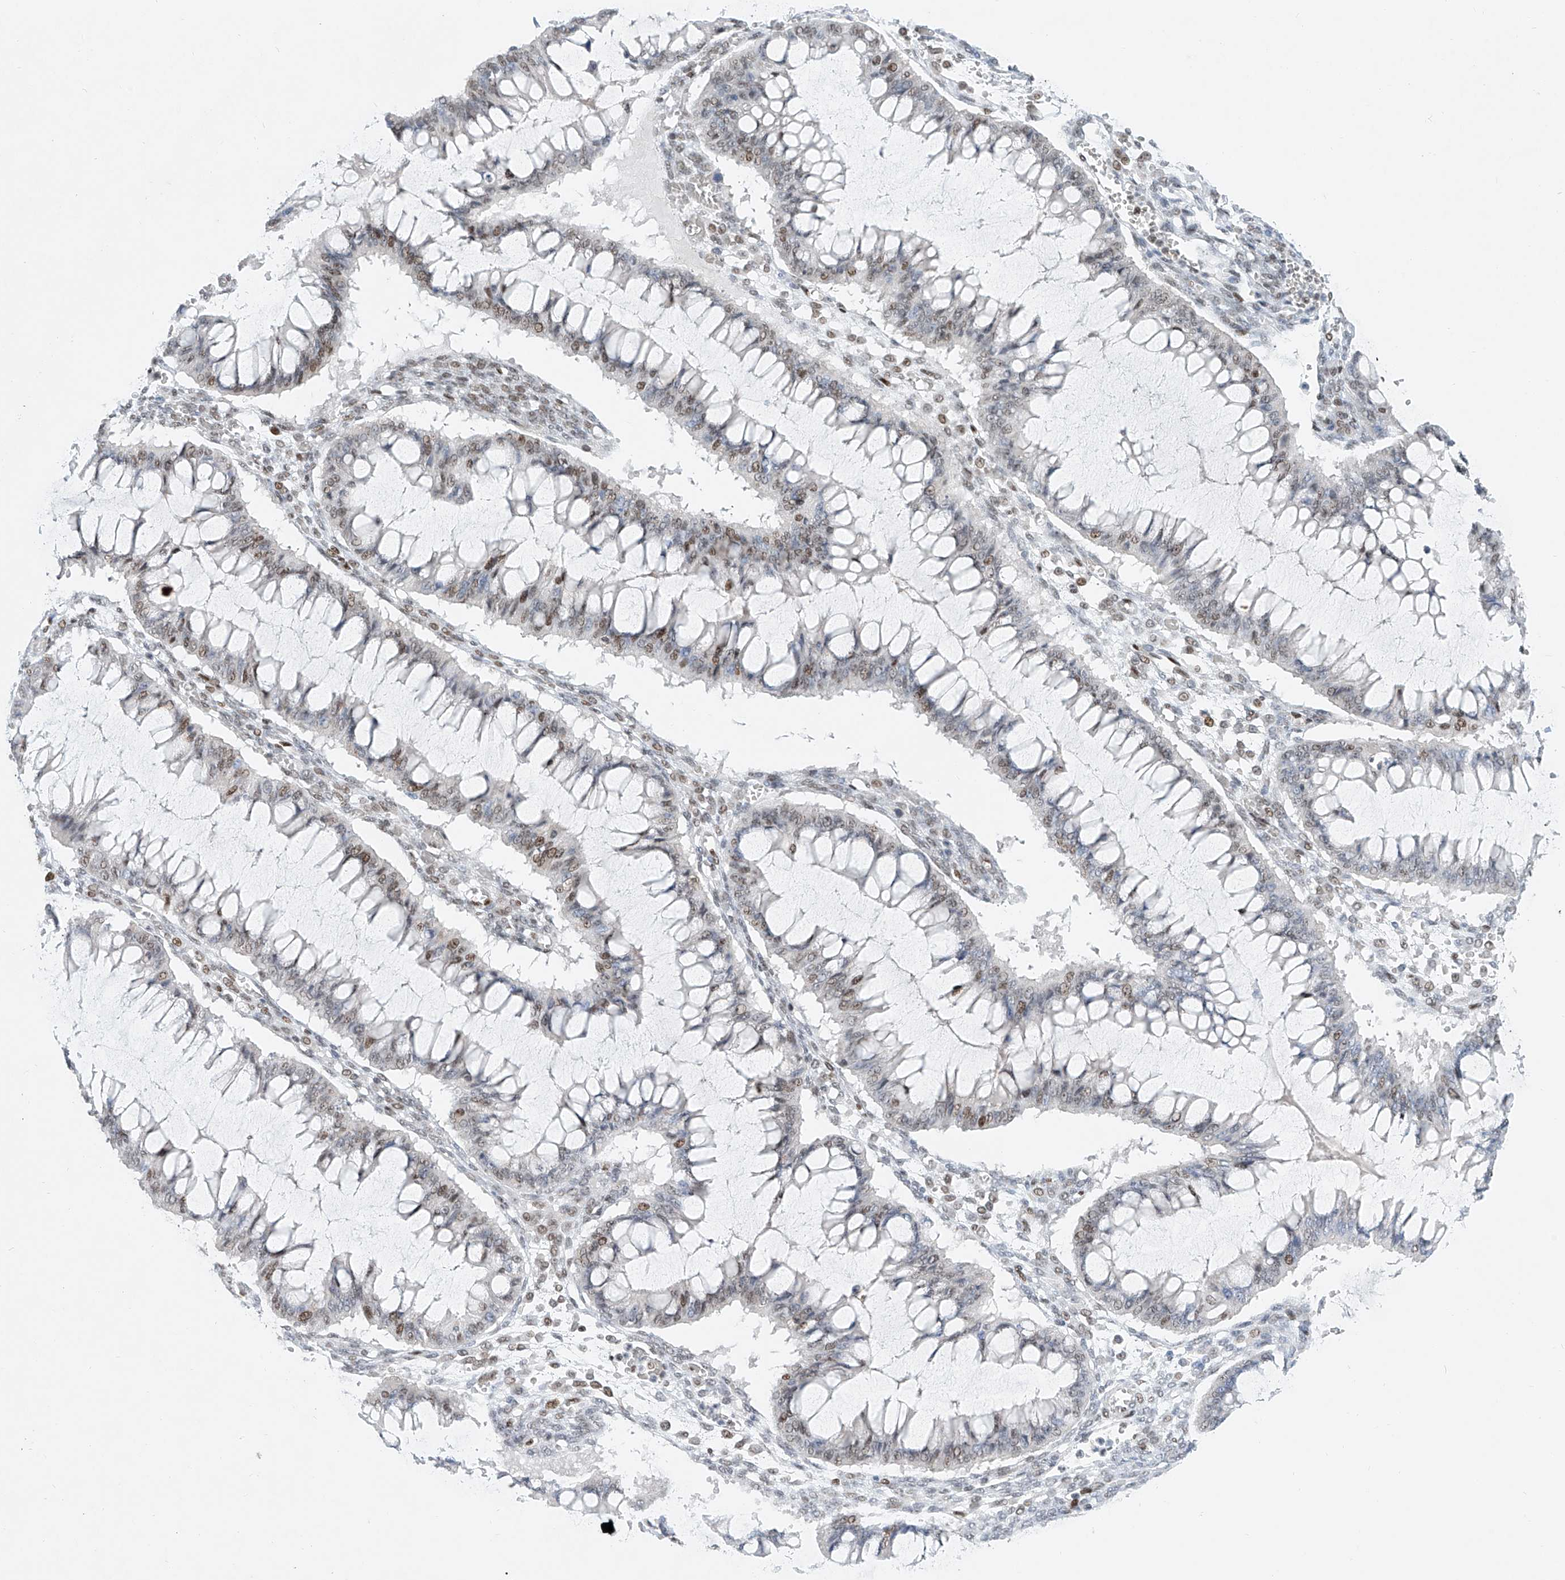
{"staining": {"intensity": "weak", "quantity": "25%-75%", "location": "nuclear"}, "tissue": "ovarian cancer", "cell_type": "Tumor cells", "image_type": "cancer", "snomed": [{"axis": "morphology", "description": "Cystadenocarcinoma, mucinous, NOS"}, {"axis": "topography", "description": "Ovary"}], "caption": "IHC histopathology image of human ovarian cancer stained for a protein (brown), which demonstrates low levels of weak nuclear positivity in approximately 25%-75% of tumor cells.", "gene": "TAF4", "patient": {"sex": "female", "age": 73}}